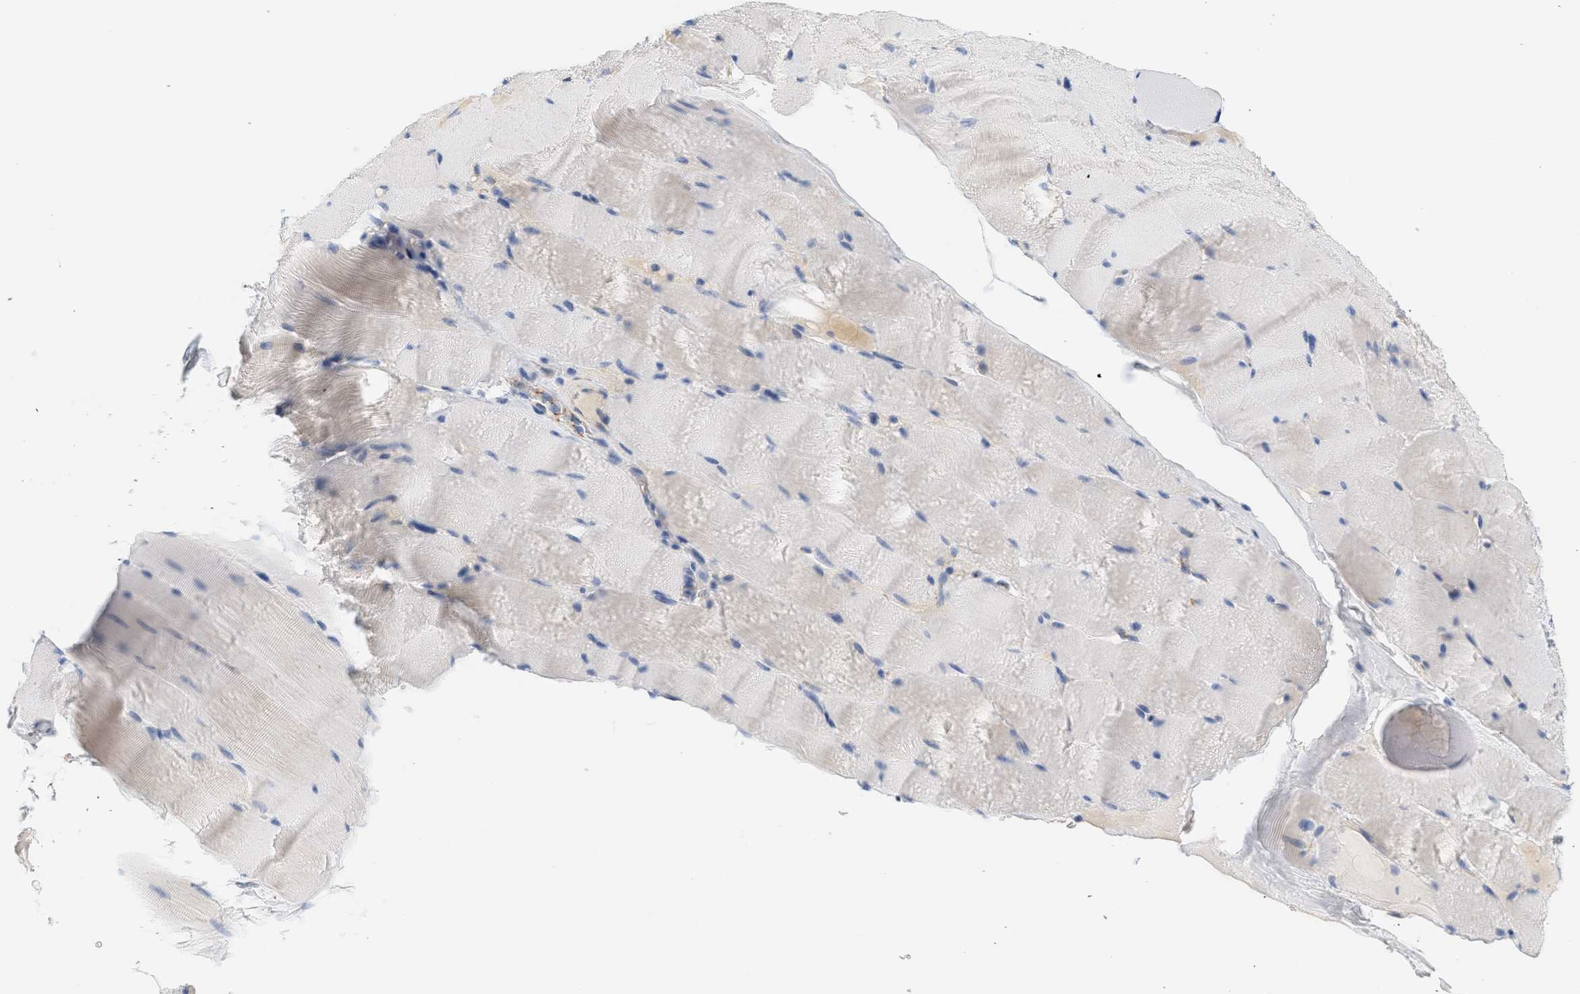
{"staining": {"intensity": "moderate", "quantity": "<25%", "location": "cytoplasmic/membranous"}, "tissue": "skeletal muscle", "cell_type": "Myocytes", "image_type": "normal", "snomed": [{"axis": "morphology", "description": "Normal tissue, NOS"}, {"axis": "topography", "description": "Skeletal muscle"}], "caption": "A brown stain shows moderate cytoplasmic/membranous staining of a protein in myocytes of benign human skeletal muscle. Using DAB (brown) and hematoxylin (blue) stains, captured at high magnification using brightfield microscopy.", "gene": "GRPEL2", "patient": {"sex": "male", "age": 62}}